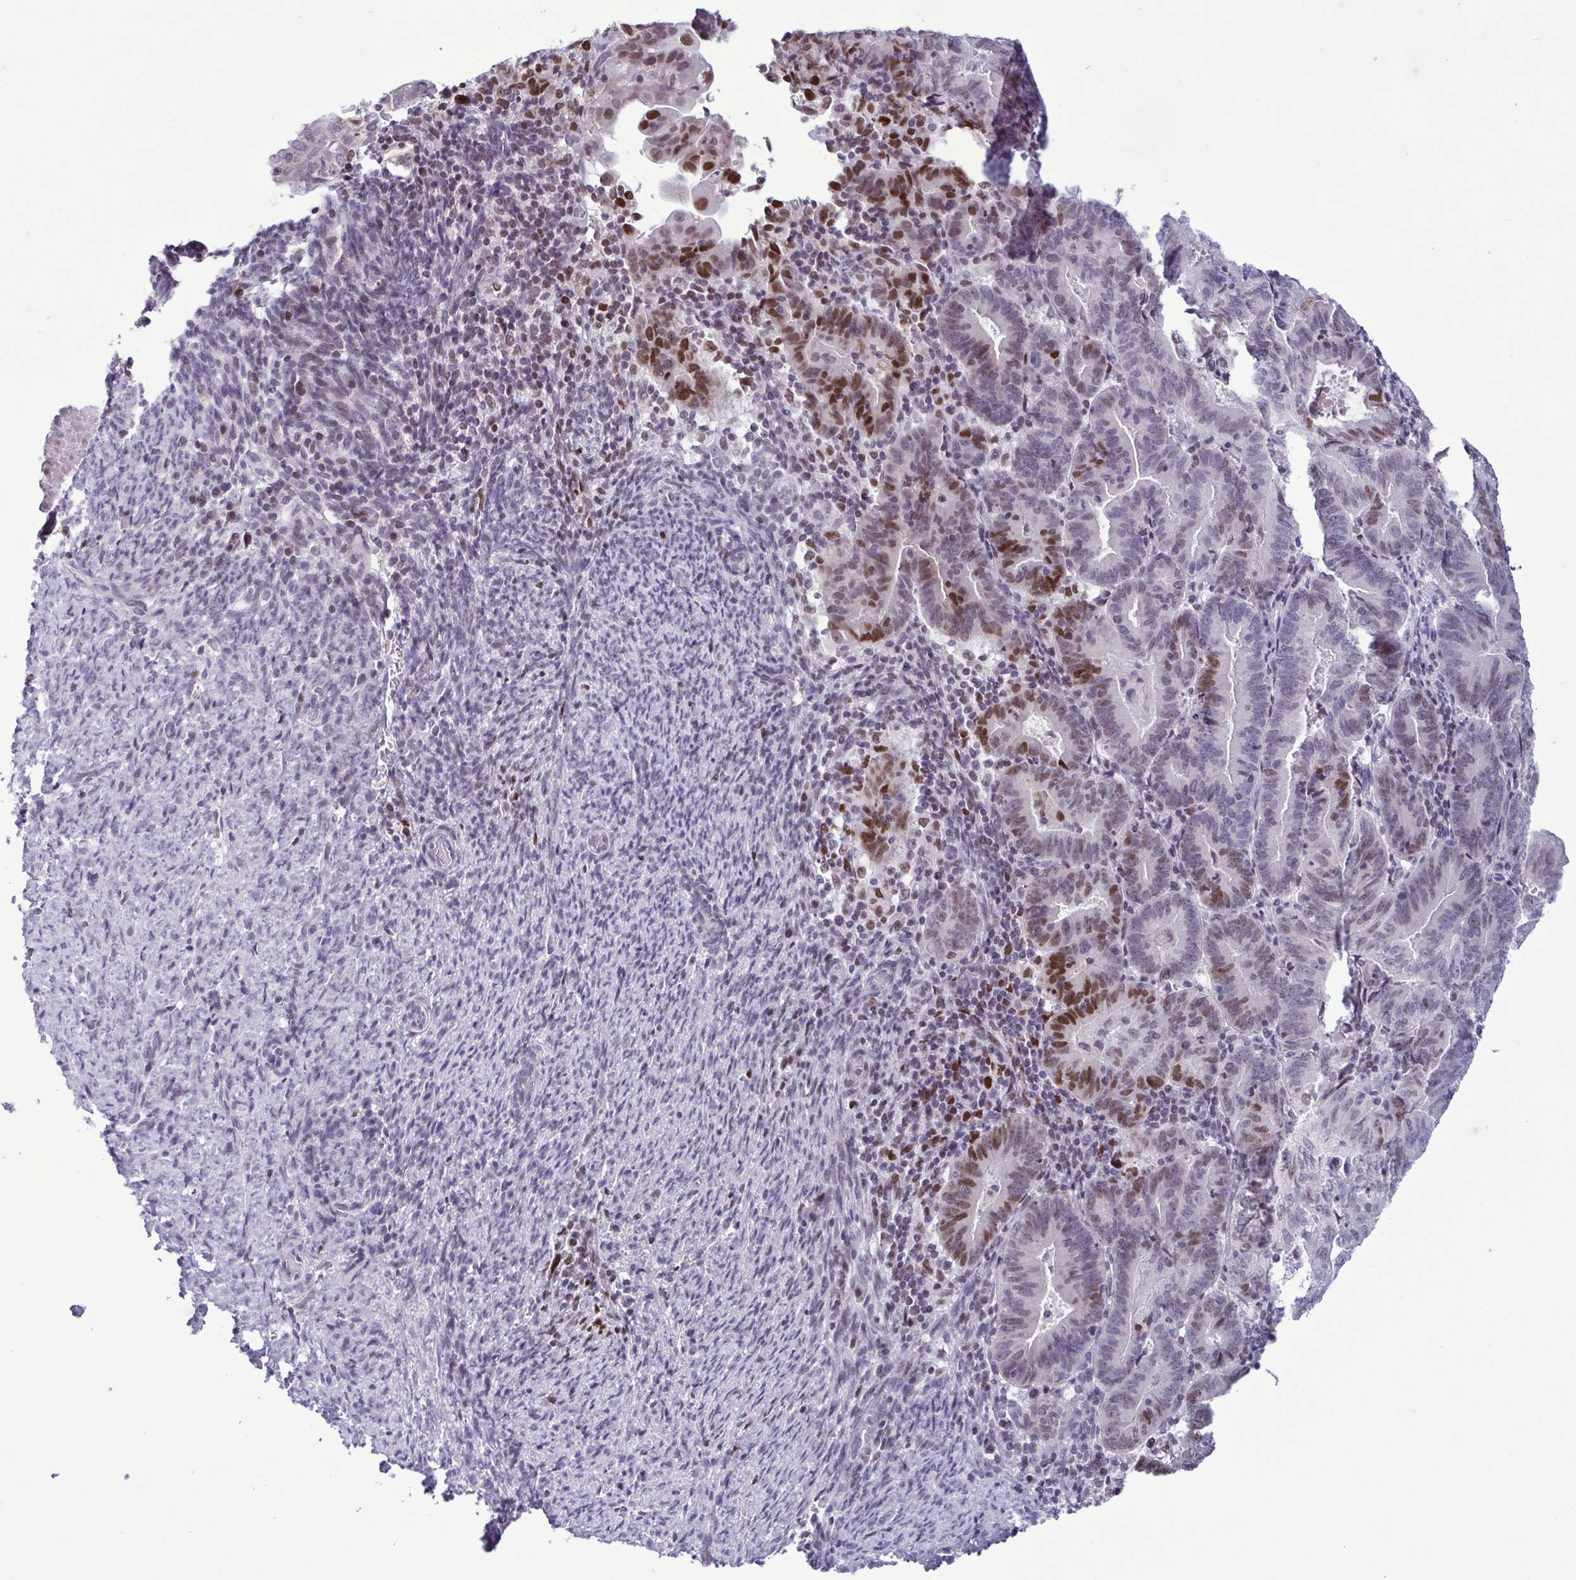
{"staining": {"intensity": "moderate", "quantity": "25%-75%", "location": "nuclear"}, "tissue": "endometrial cancer", "cell_type": "Tumor cells", "image_type": "cancer", "snomed": [{"axis": "morphology", "description": "Adenocarcinoma, NOS"}, {"axis": "topography", "description": "Endometrium"}], "caption": "This is a photomicrograph of IHC staining of endometrial cancer, which shows moderate staining in the nuclear of tumor cells.", "gene": "IRF1", "patient": {"sex": "female", "age": 70}}